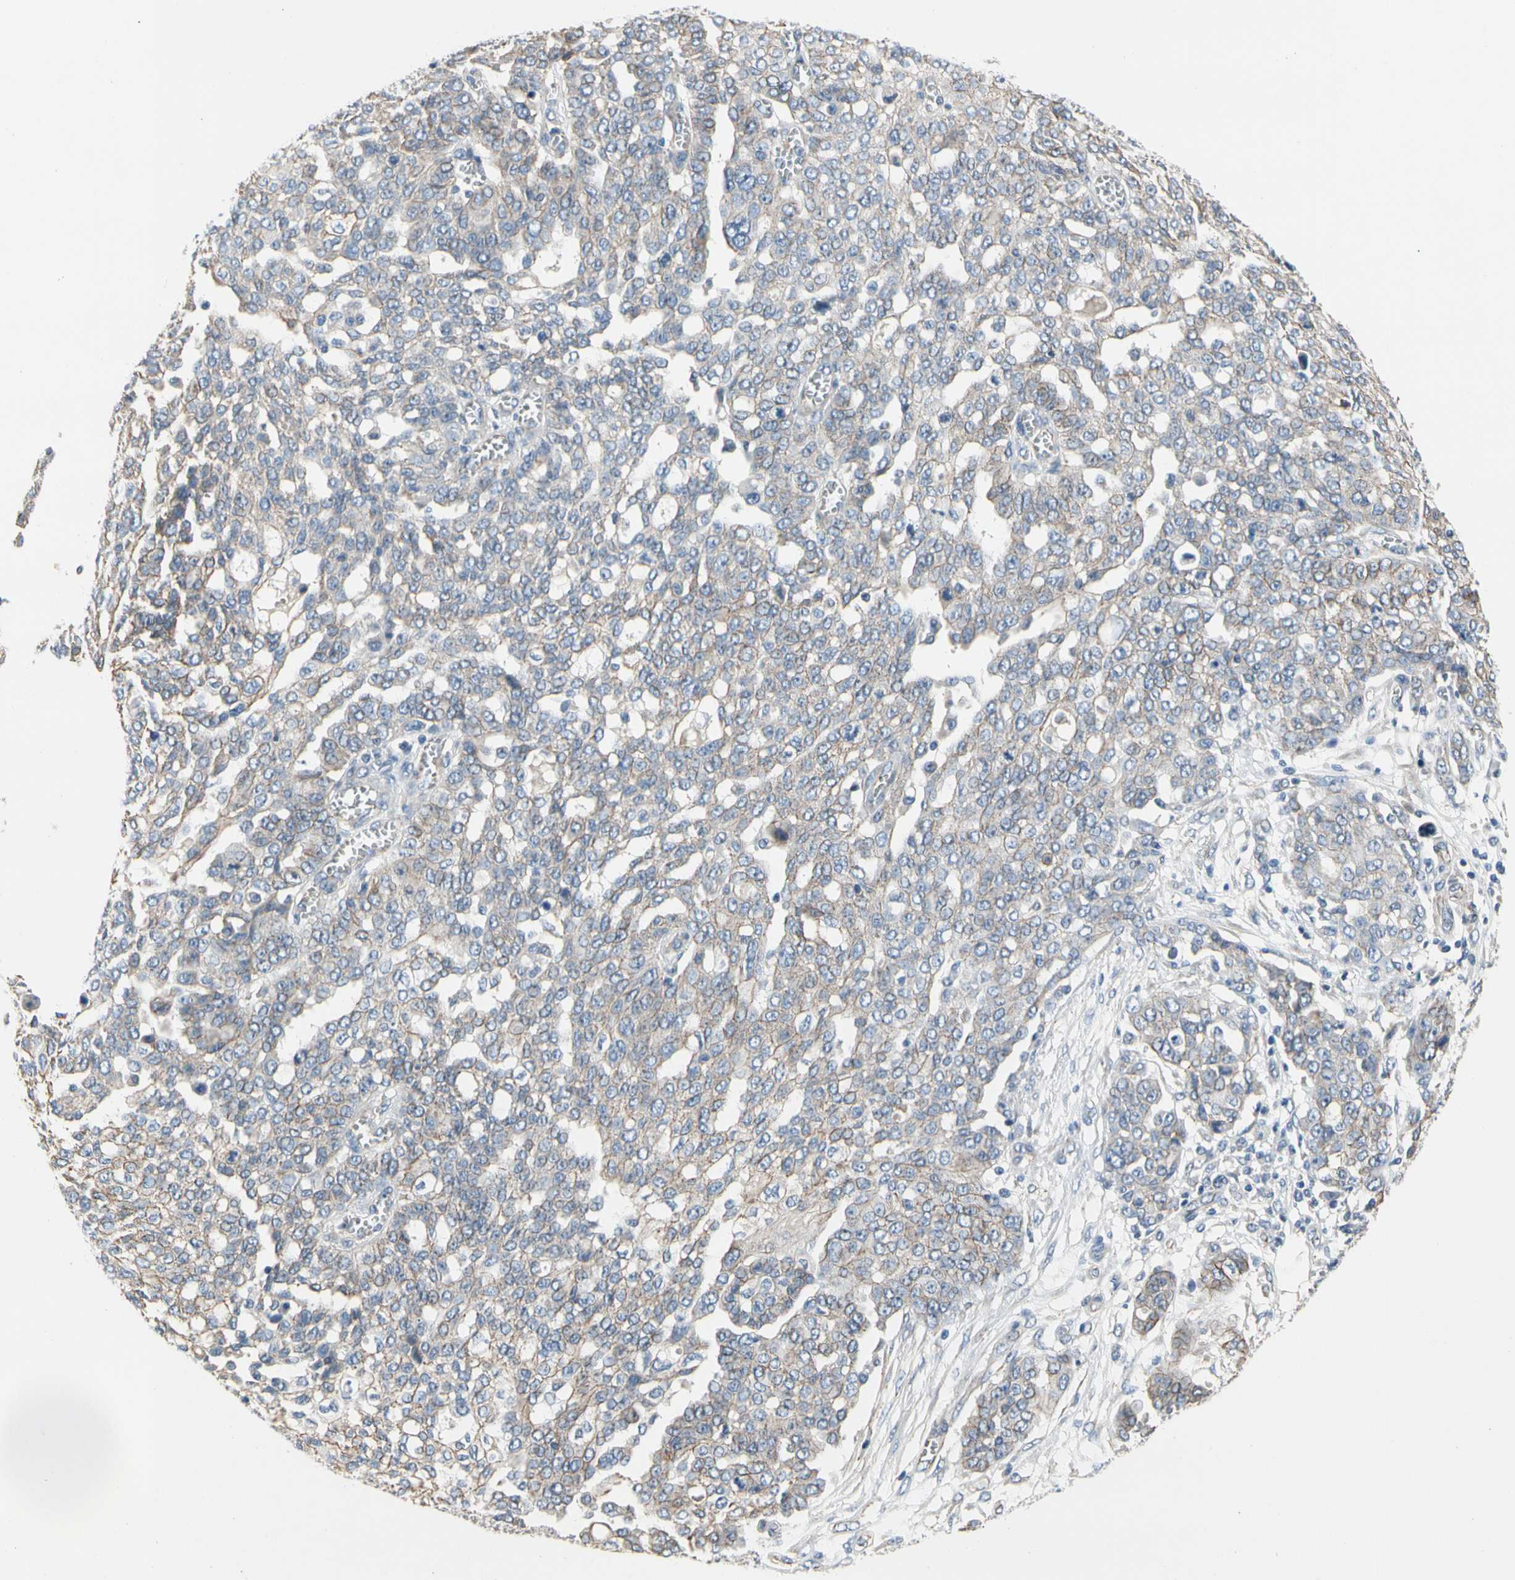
{"staining": {"intensity": "negative", "quantity": "none", "location": "none"}, "tissue": "ovarian cancer", "cell_type": "Tumor cells", "image_type": "cancer", "snomed": [{"axis": "morphology", "description": "Cystadenocarcinoma, serous, NOS"}, {"axis": "topography", "description": "Soft tissue"}, {"axis": "topography", "description": "Ovary"}], "caption": "The immunohistochemistry (IHC) micrograph has no significant positivity in tumor cells of serous cystadenocarcinoma (ovarian) tissue.", "gene": "LGR6", "patient": {"sex": "female", "age": 57}}